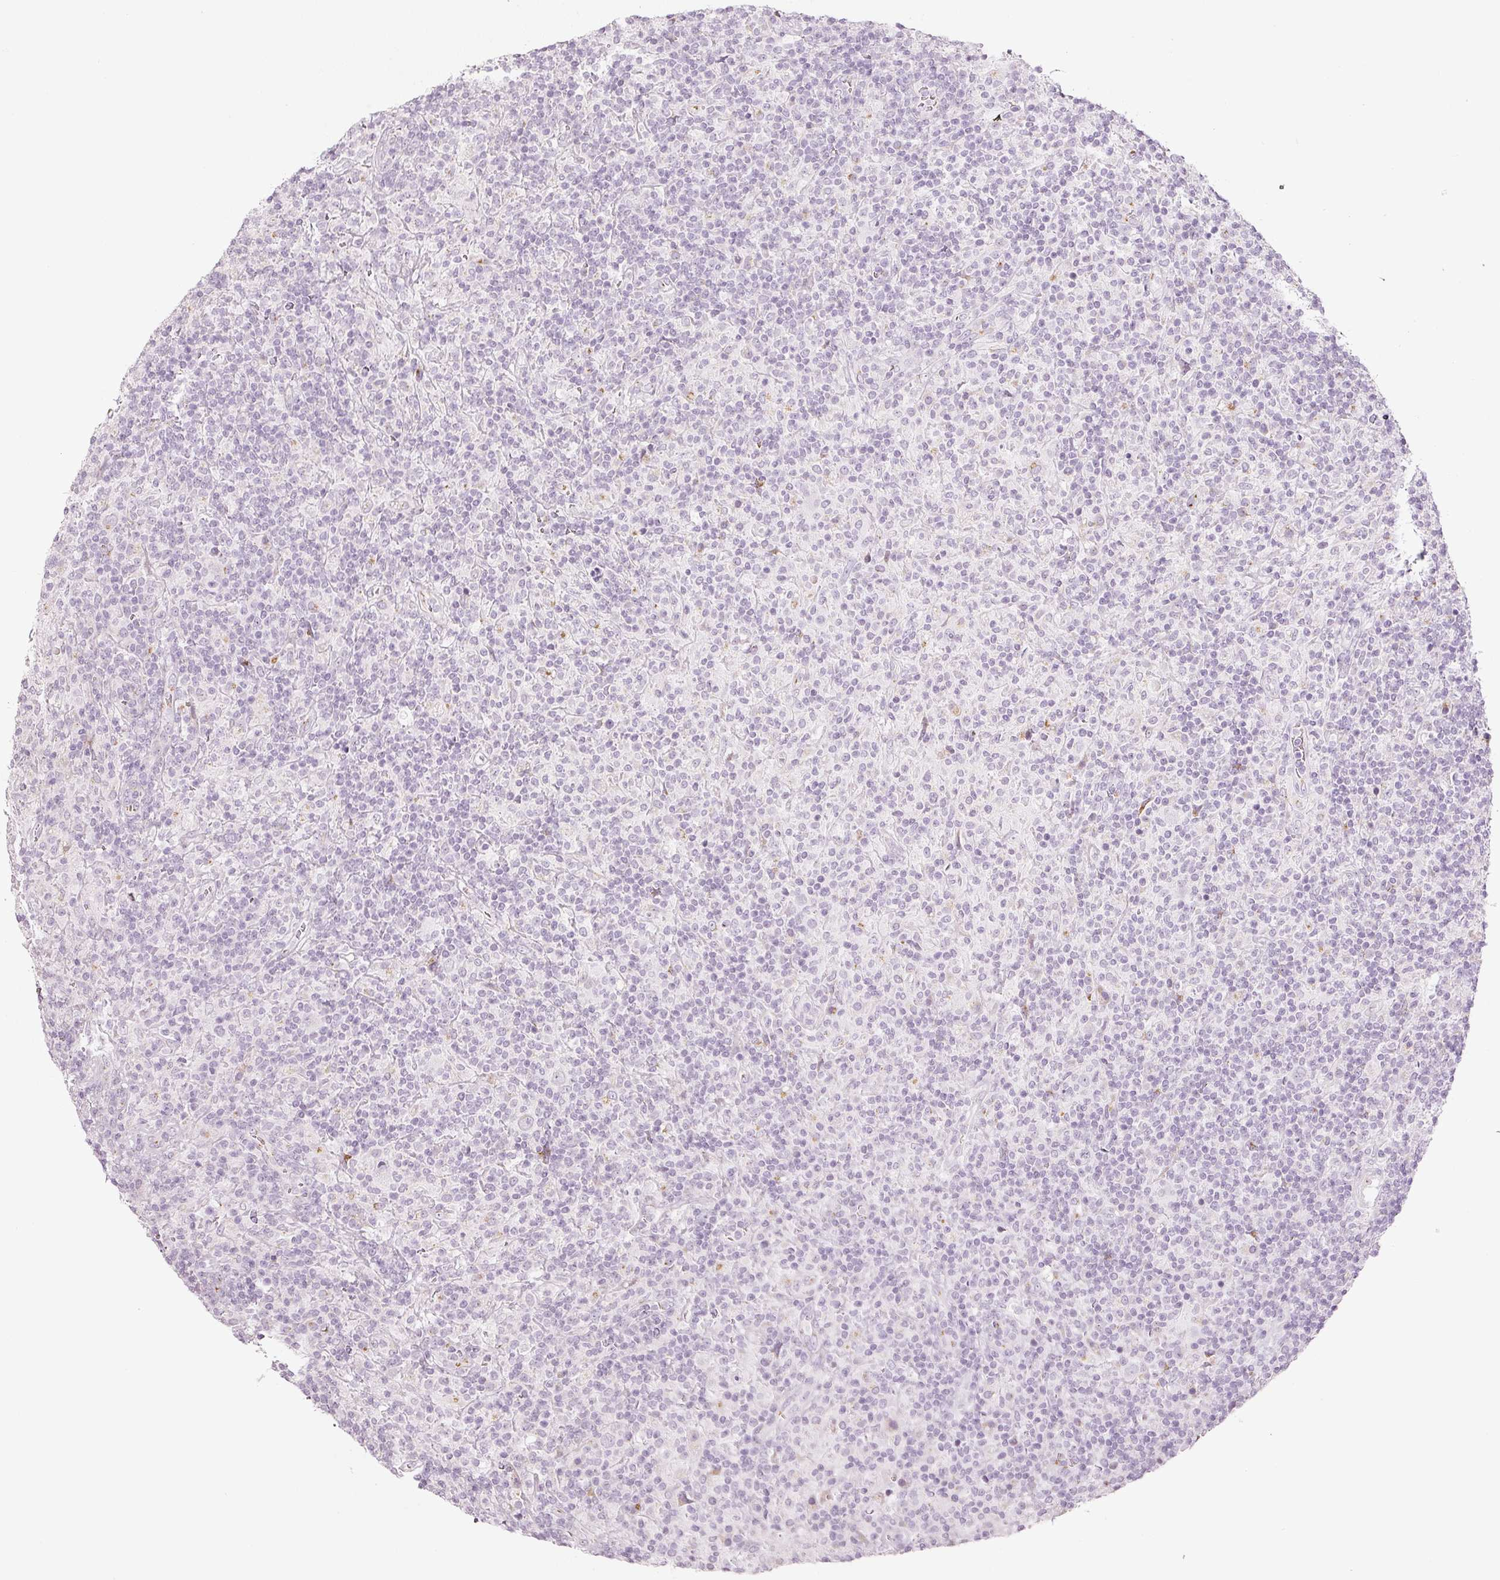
{"staining": {"intensity": "negative", "quantity": "none", "location": "none"}, "tissue": "lymphoma", "cell_type": "Tumor cells", "image_type": "cancer", "snomed": [{"axis": "morphology", "description": "Hodgkin's disease, NOS"}, {"axis": "topography", "description": "Lymph node"}], "caption": "There is no significant expression in tumor cells of lymphoma.", "gene": "SDF4", "patient": {"sex": "male", "age": 70}}